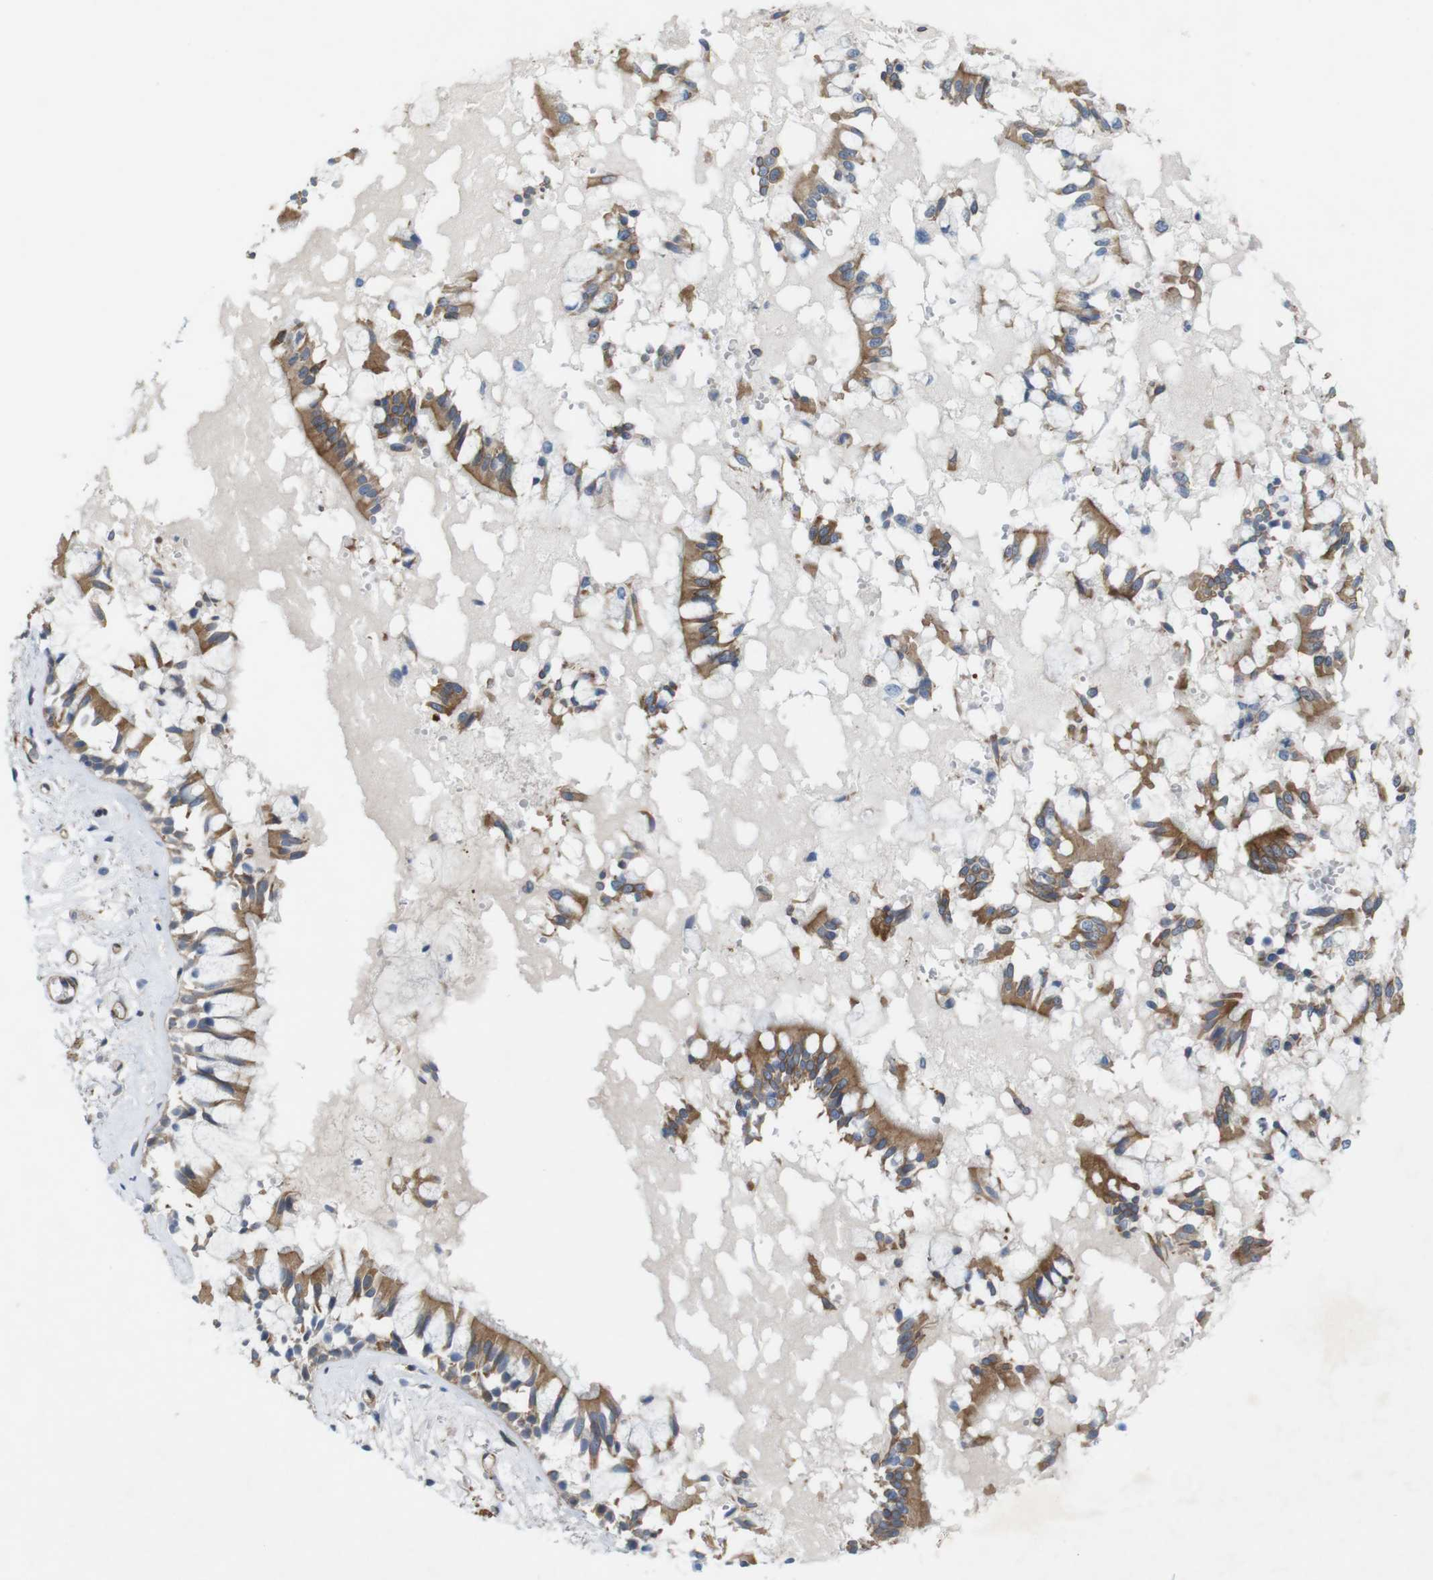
{"staining": {"intensity": "strong", "quantity": ">75%", "location": "cytoplasmic/membranous"}, "tissue": "bronchus", "cell_type": "Respiratory epithelial cells", "image_type": "normal", "snomed": [{"axis": "morphology", "description": "Normal tissue, NOS"}, {"axis": "morphology", "description": "Inflammation, NOS"}, {"axis": "topography", "description": "Cartilage tissue"}, {"axis": "topography", "description": "Lung"}], "caption": "IHC (DAB (3,3'-diaminobenzidine)) staining of unremarkable bronchus exhibits strong cytoplasmic/membranous protein staining in approximately >75% of respiratory epithelial cells. (Brightfield microscopy of DAB IHC at high magnification).", "gene": "PTGER4", "patient": {"sex": "male", "age": 71}}